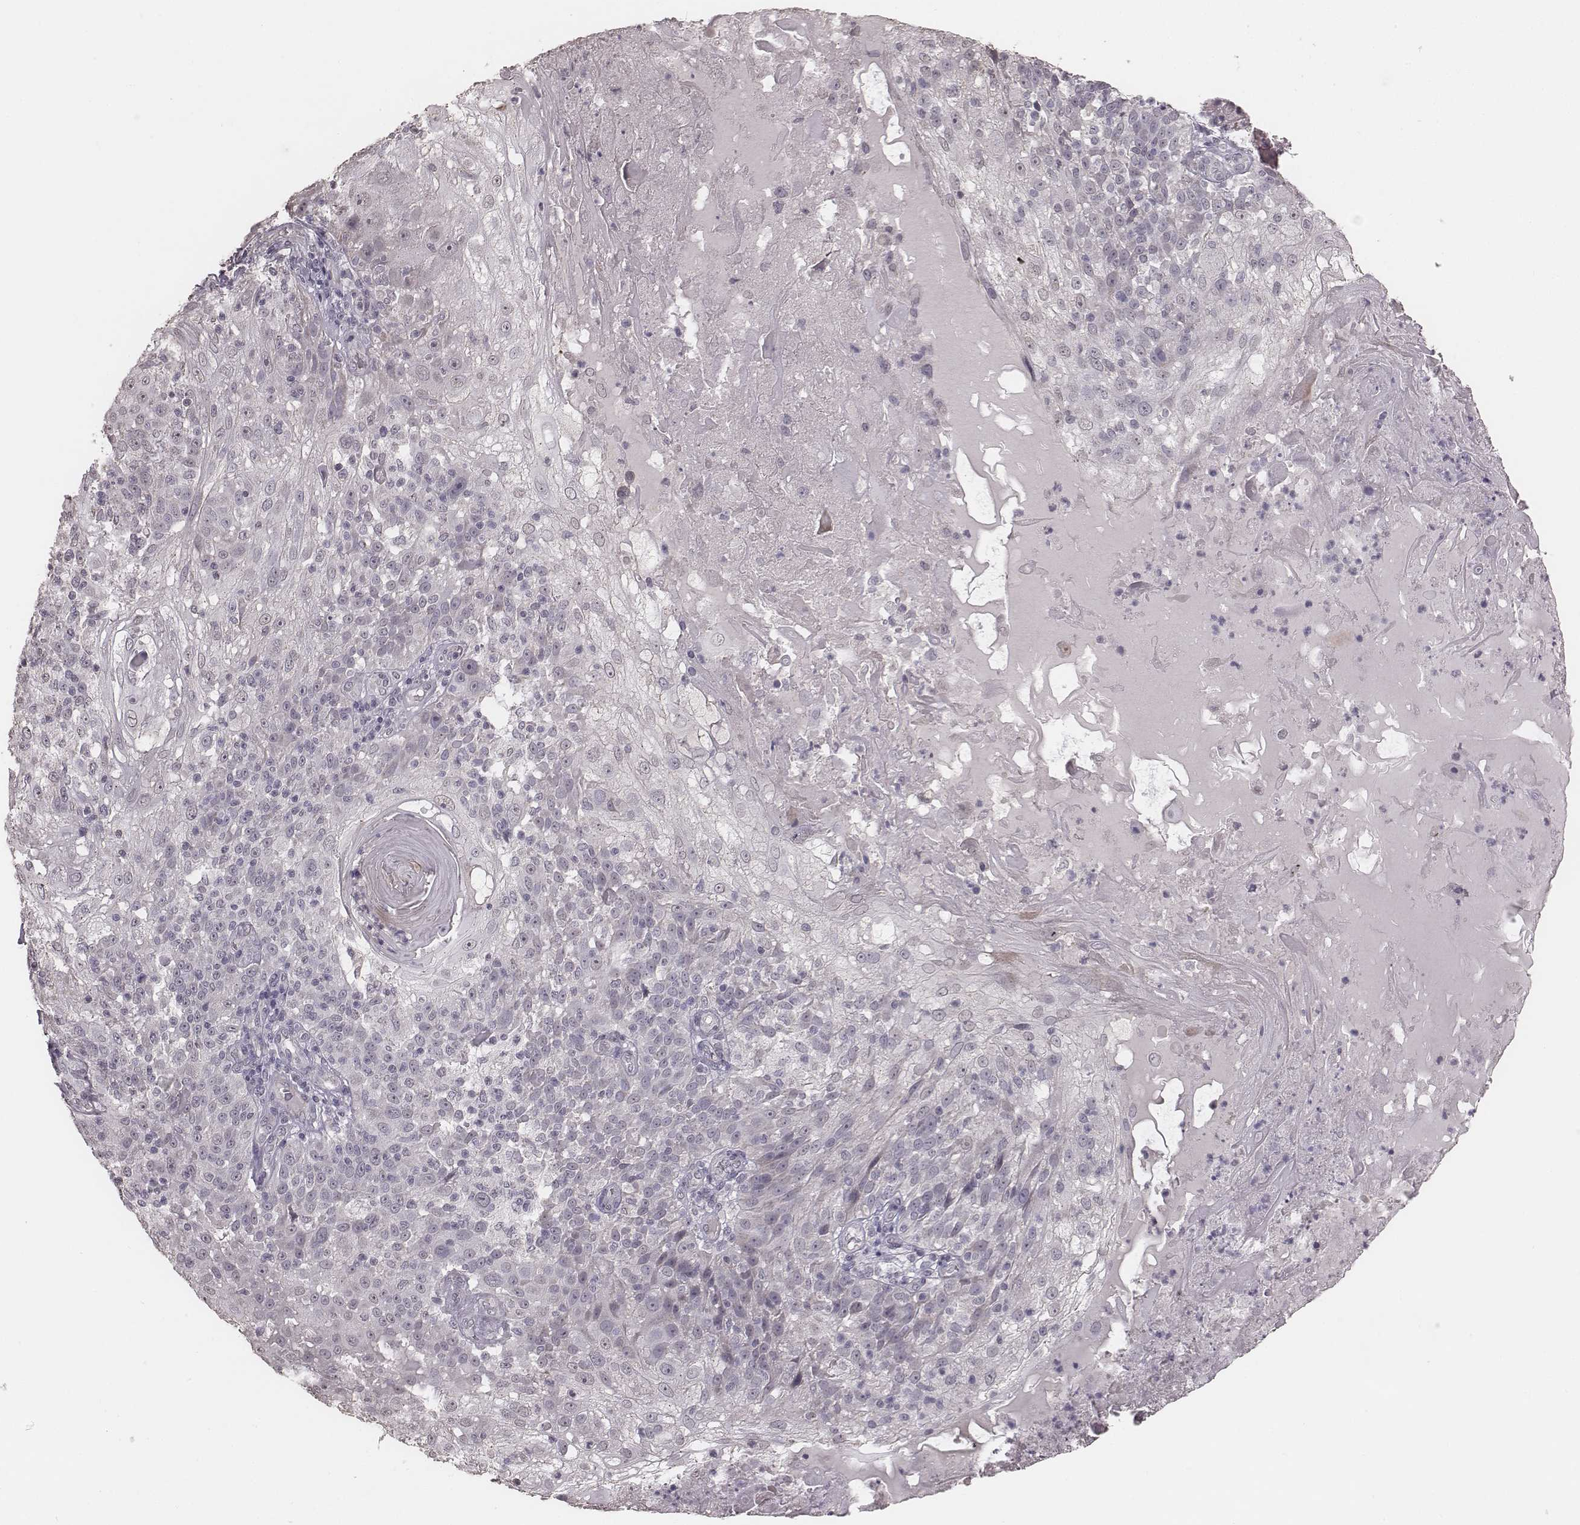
{"staining": {"intensity": "negative", "quantity": "none", "location": "none"}, "tissue": "skin cancer", "cell_type": "Tumor cells", "image_type": "cancer", "snomed": [{"axis": "morphology", "description": "Normal tissue, NOS"}, {"axis": "morphology", "description": "Squamous cell carcinoma, NOS"}, {"axis": "topography", "description": "Skin"}], "caption": "This is an immunohistochemistry (IHC) micrograph of skin squamous cell carcinoma. There is no staining in tumor cells.", "gene": "SLC7A4", "patient": {"sex": "female", "age": 83}}